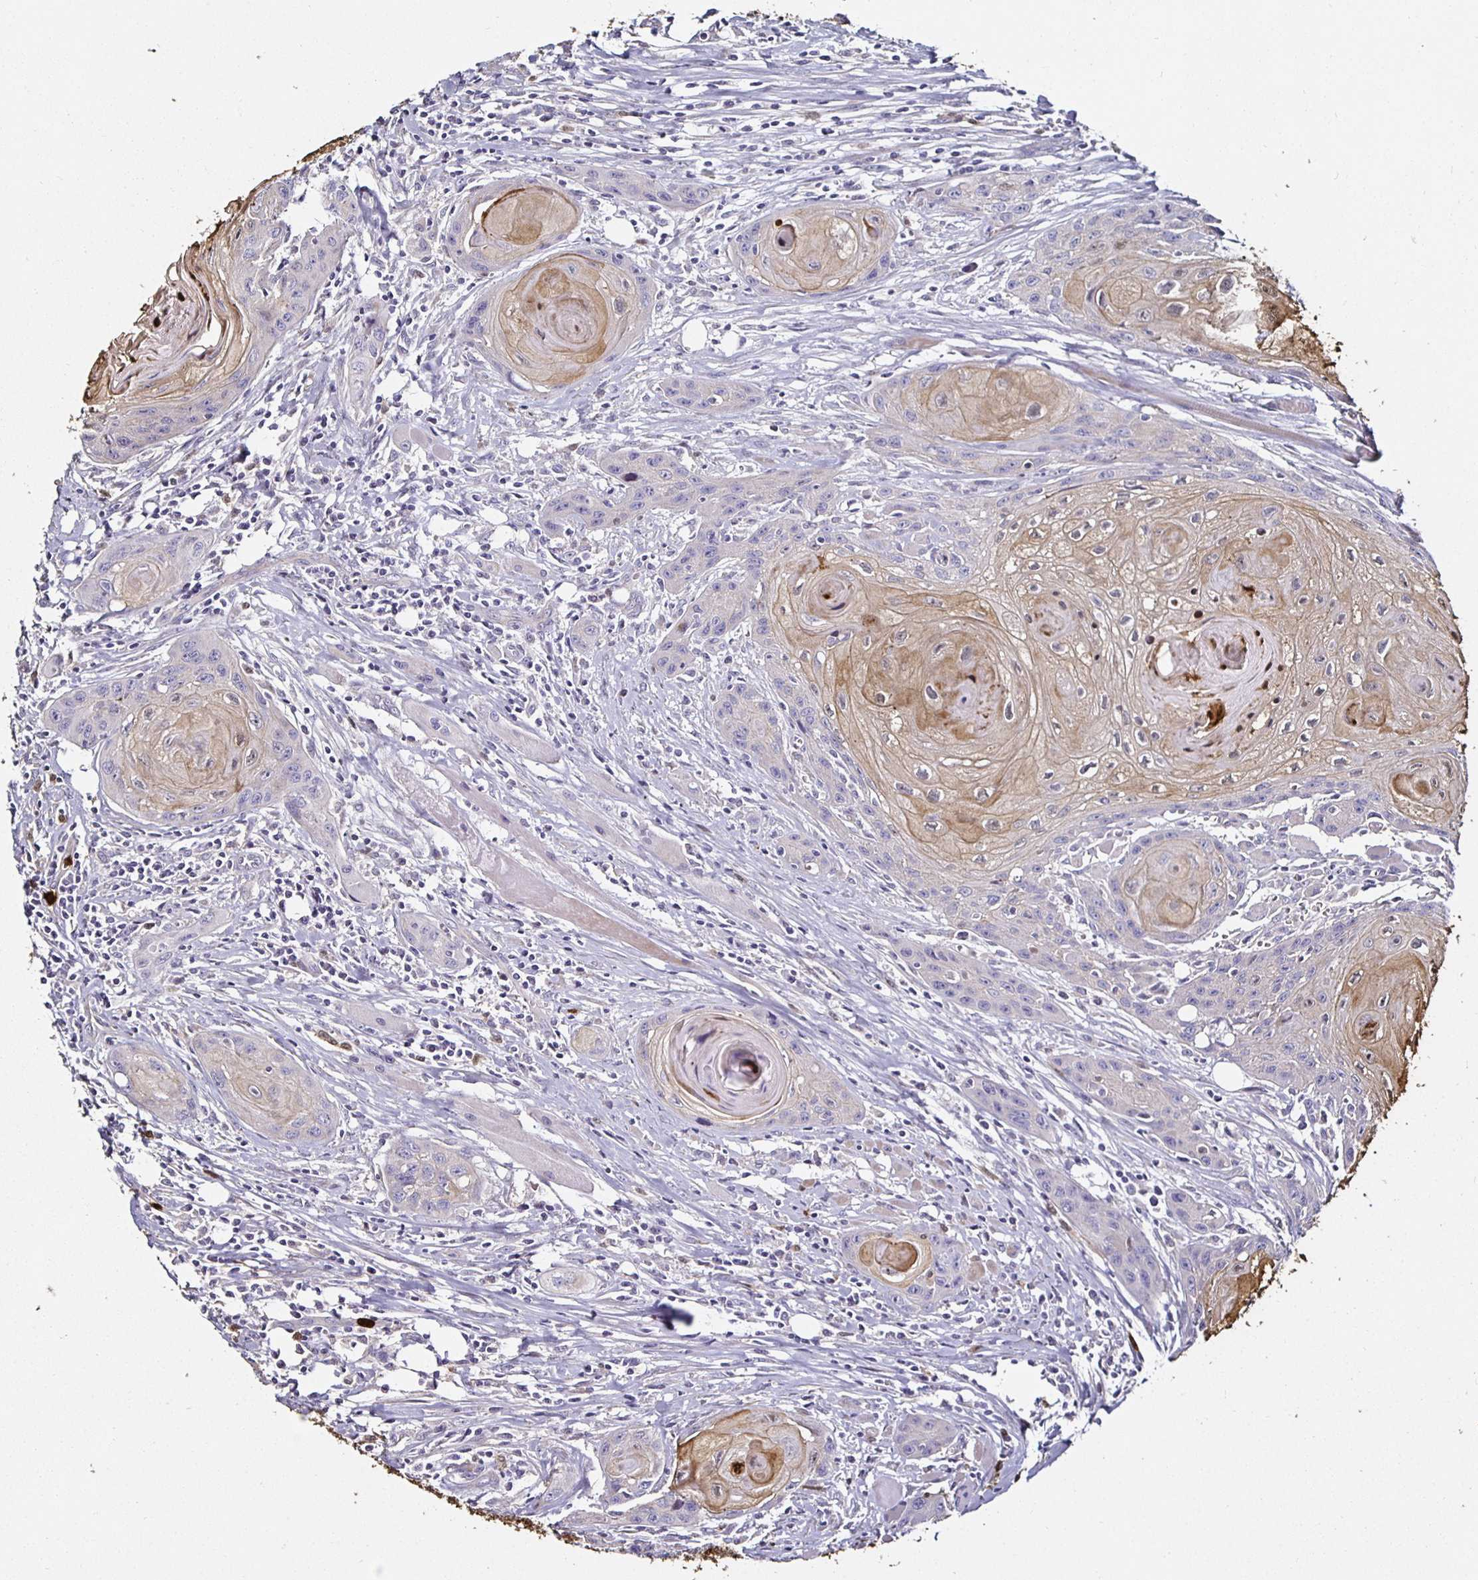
{"staining": {"intensity": "weak", "quantity": "25%-75%", "location": "cytoplasmic/membranous"}, "tissue": "head and neck cancer", "cell_type": "Tumor cells", "image_type": "cancer", "snomed": [{"axis": "morphology", "description": "Squamous cell carcinoma, NOS"}, {"axis": "topography", "description": "Oral tissue"}, {"axis": "topography", "description": "Head-Neck"}], "caption": "A brown stain shows weak cytoplasmic/membranous positivity of a protein in squamous cell carcinoma (head and neck) tumor cells. Using DAB (brown) and hematoxylin (blue) stains, captured at high magnification using brightfield microscopy.", "gene": "TLR4", "patient": {"sex": "male", "age": 58}}